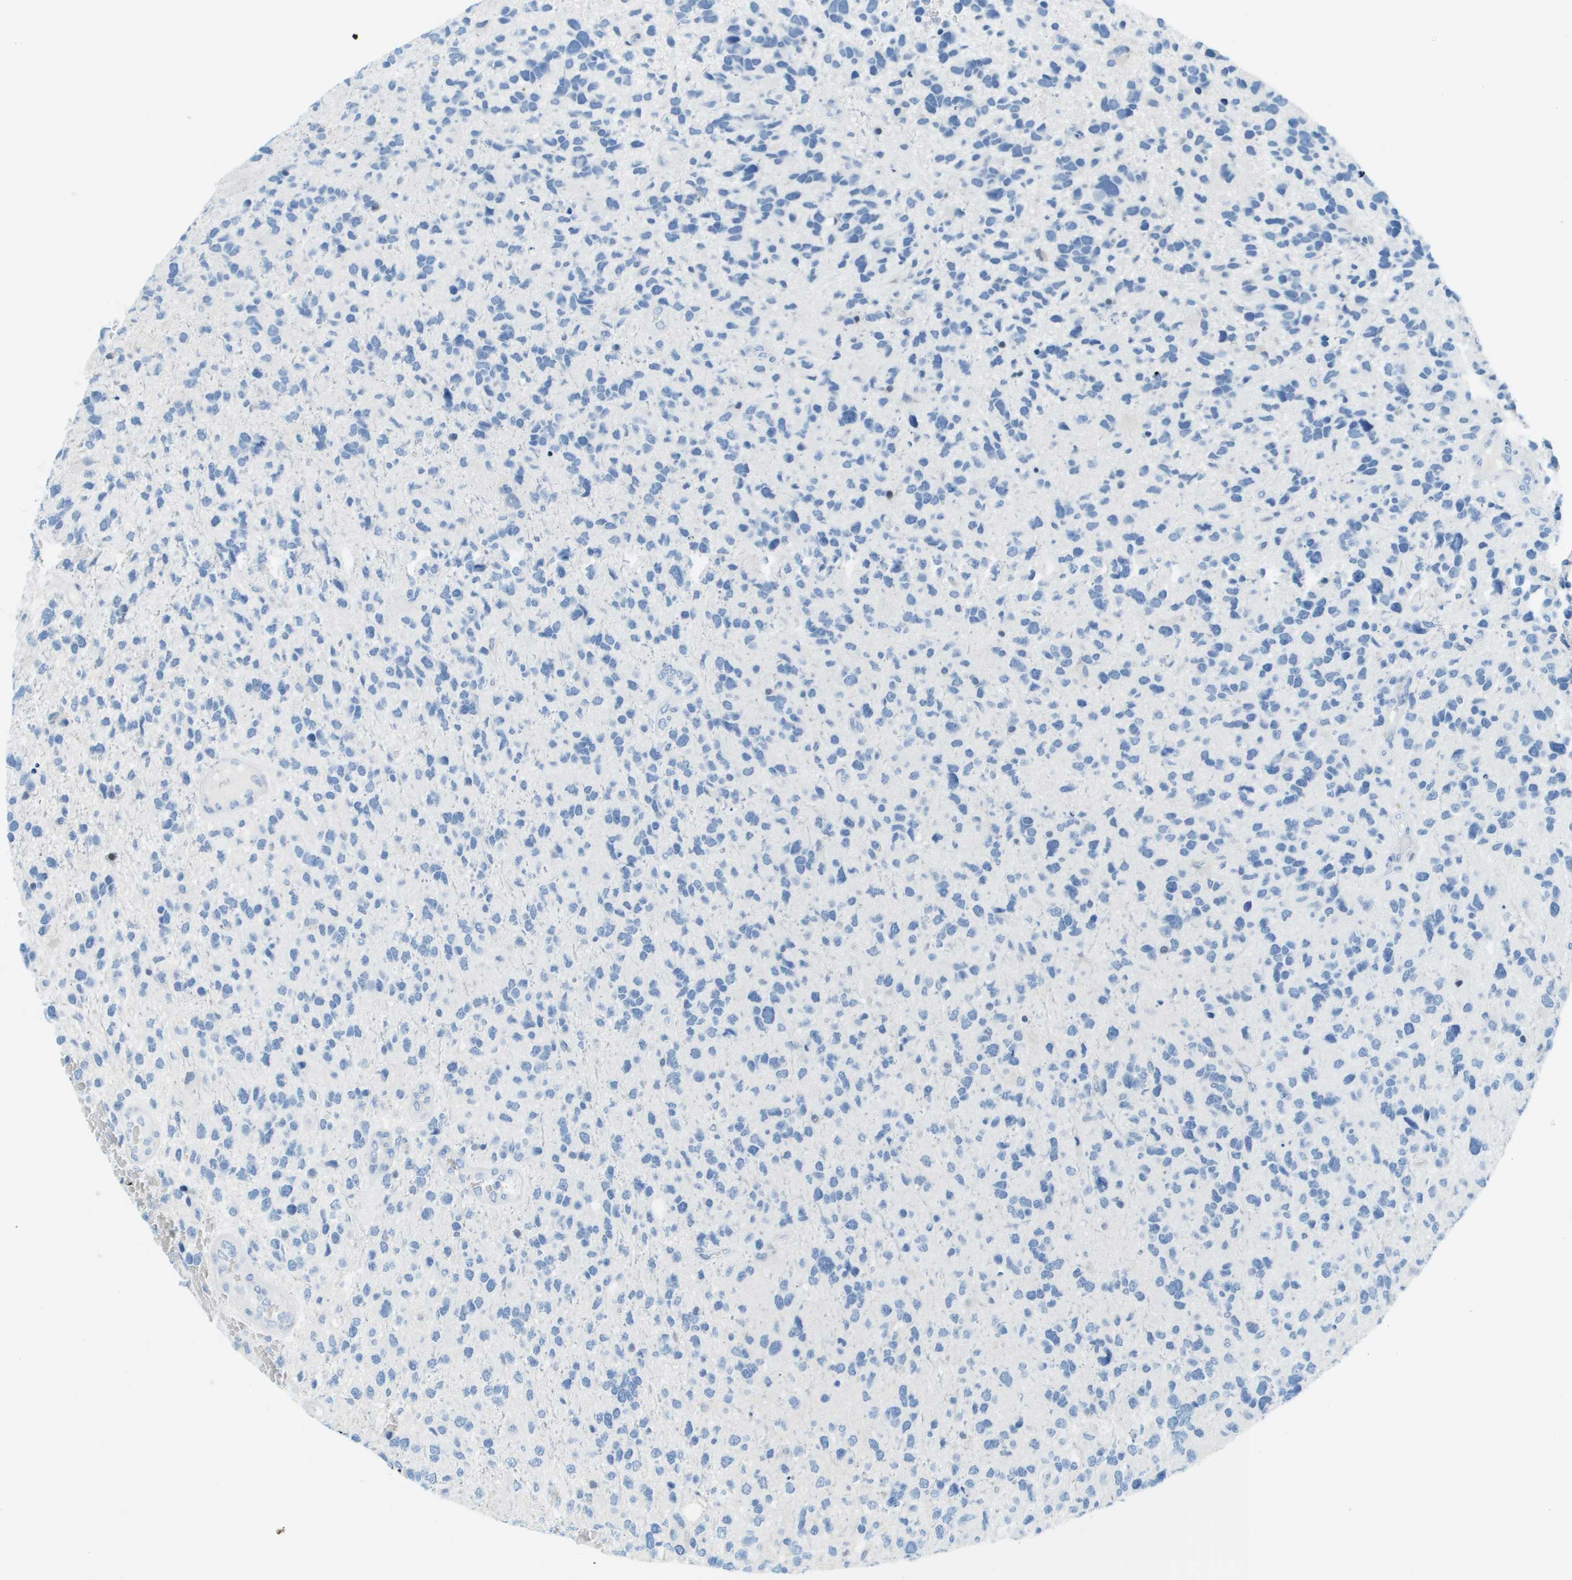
{"staining": {"intensity": "negative", "quantity": "none", "location": "none"}, "tissue": "glioma", "cell_type": "Tumor cells", "image_type": "cancer", "snomed": [{"axis": "morphology", "description": "Glioma, malignant, High grade"}, {"axis": "topography", "description": "Brain"}], "caption": "Human malignant glioma (high-grade) stained for a protein using IHC shows no expression in tumor cells.", "gene": "CDHR2", "patient": {"sex": "female", "age": 58}}